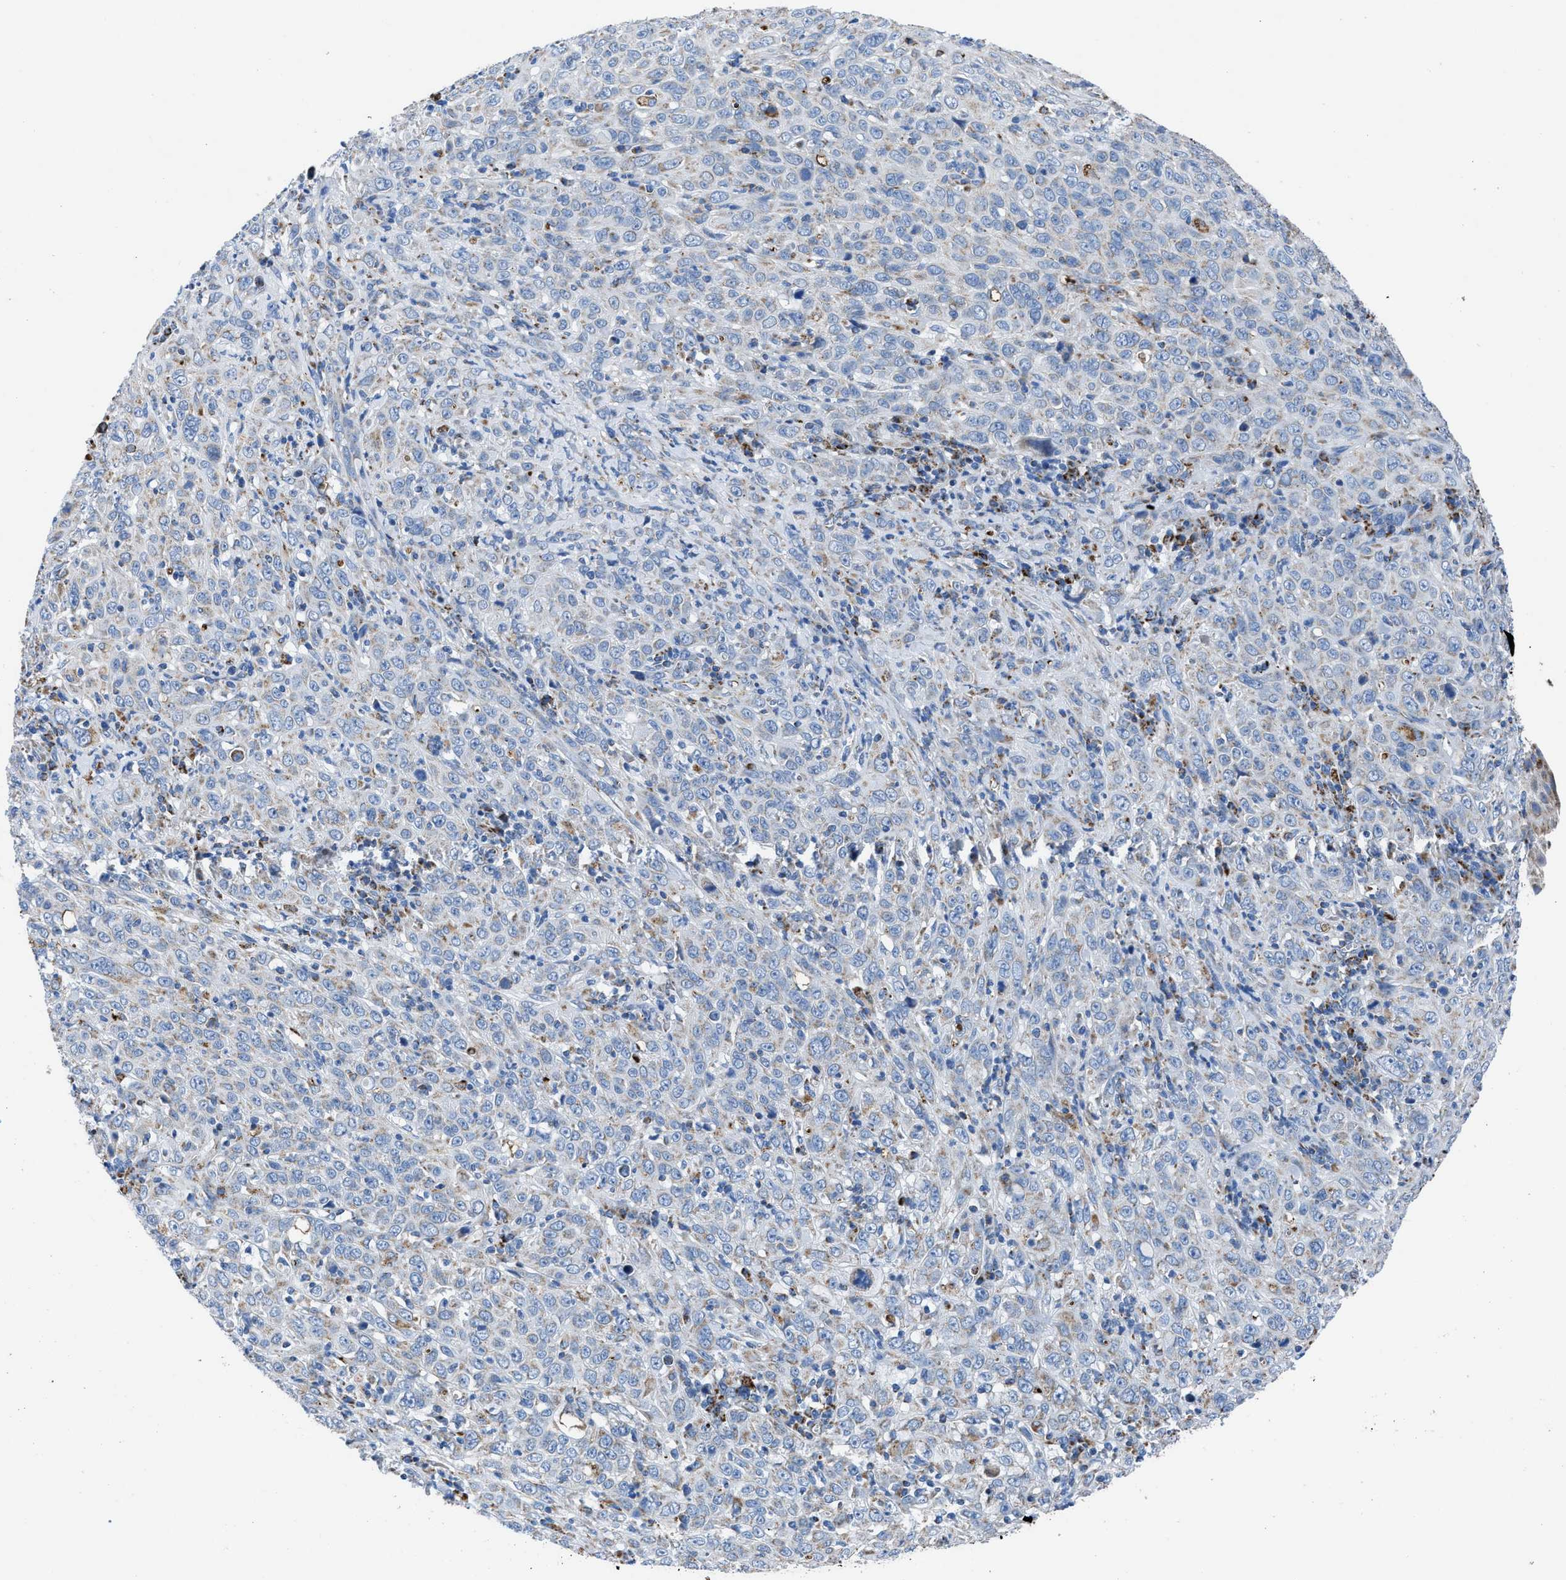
{"staining": {"intensity": "weak", "quantity": "25%-75%", "location": "cytoplasmic/membranous"}, "tissue": "cervical cancer", "cell_type": "Tumor cells", "image_type": "cancer", "snomed": [{"axis": "morphology", "description": "Squamous cell carcinoma, NOS"}, {"axis": "topography", "description": "Cervix"}], "caption": "Immunohistochemical staining of human cervical cancer (squamous cell carcinoma) displays low levels of weak cytoplasmic/membranous positivity in about 25%-75% of tumor cells.", "gene": "ZDHHC3", "patient": {"sex": "female", "age": 46}}